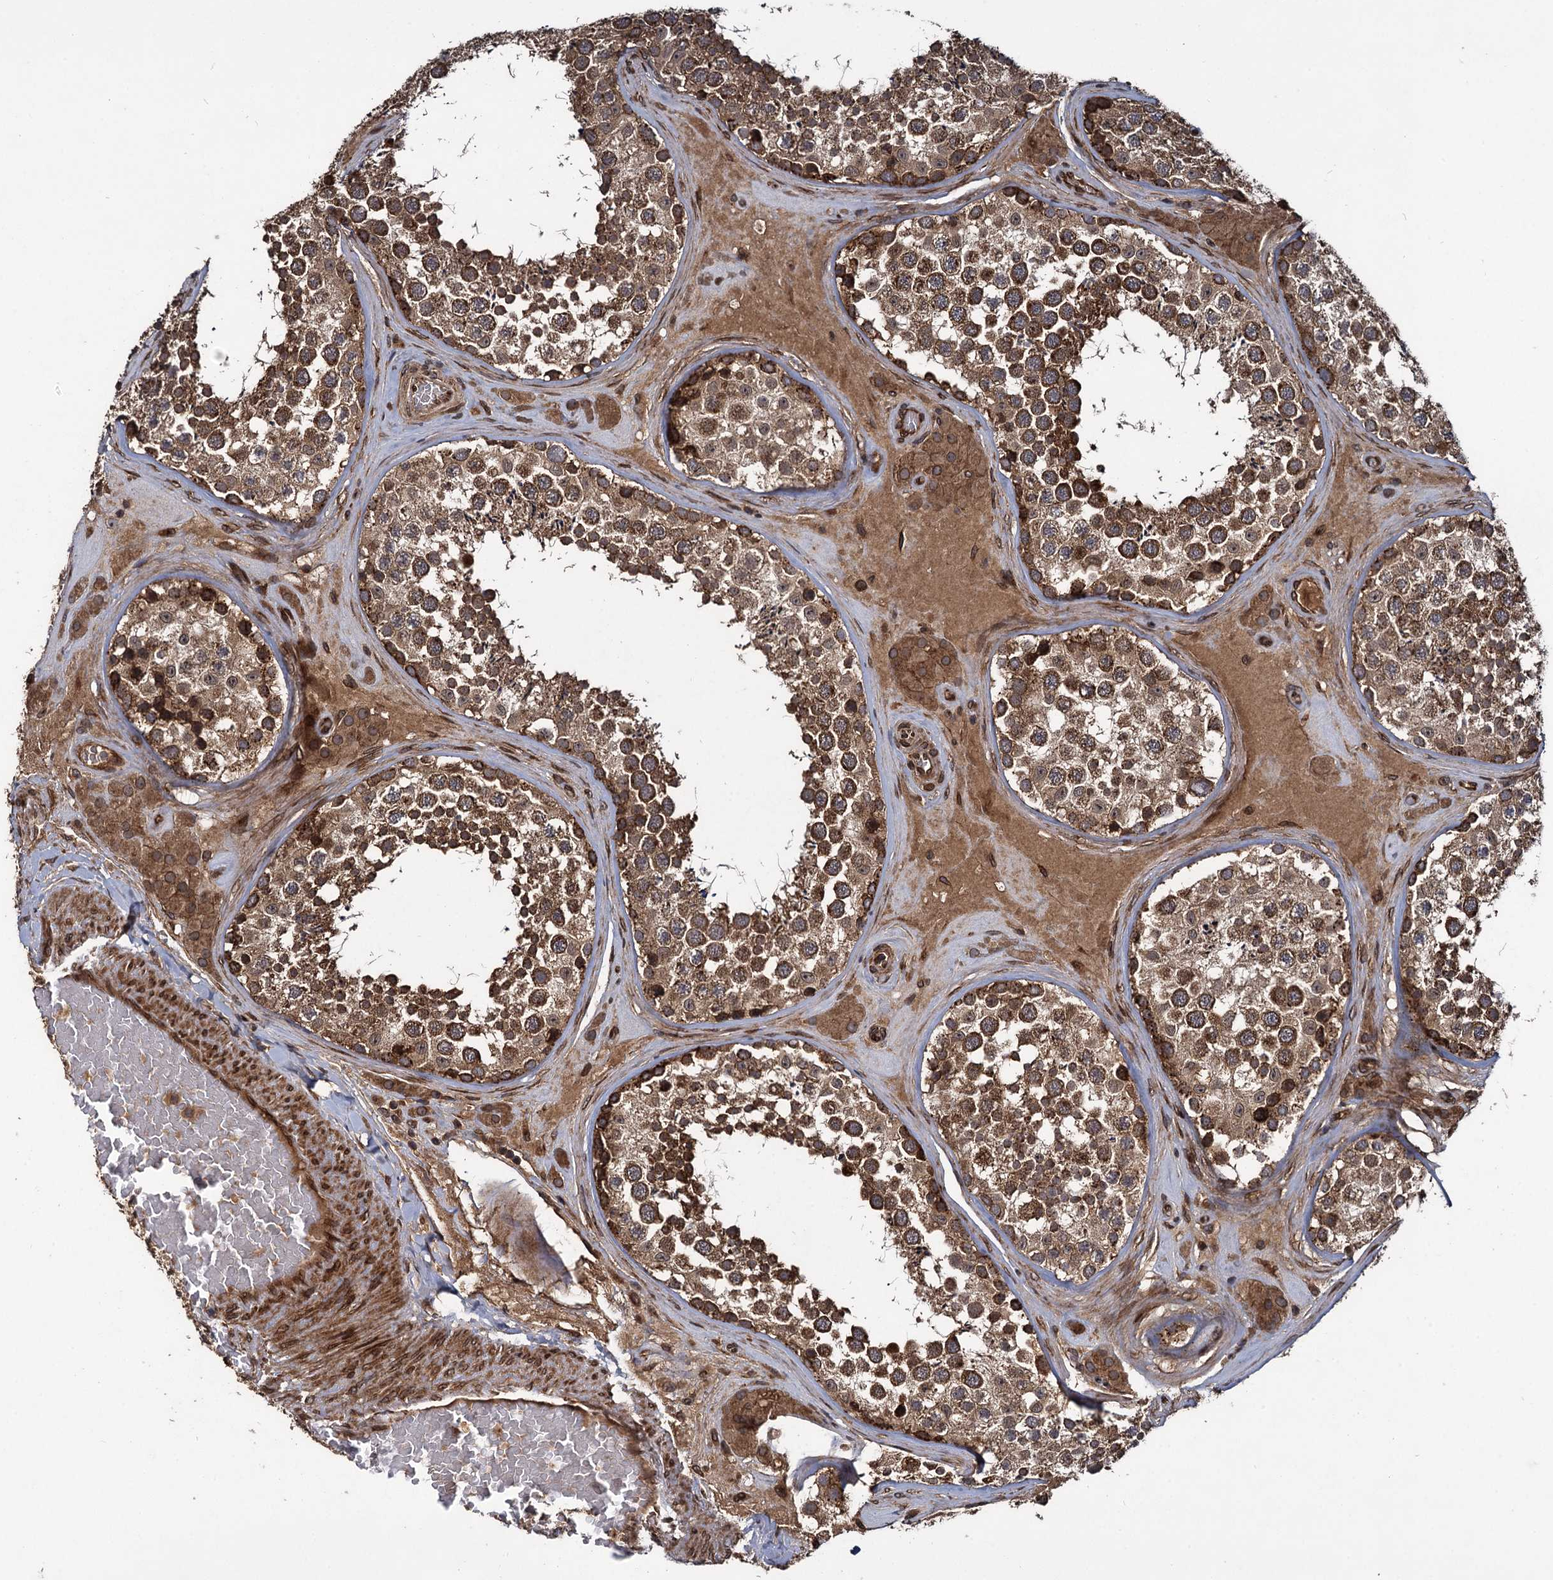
{"staining": {"intensity": "strong", "quantity": ">75%", "location": "cytoplasmic/membranous"}, "tissue": "testis", "cell_type": "Cells in seminiferous ducts", "image_type": "normal", "snomed": [{"axis": "morphology", "description": "Normal tissue, NOS"}, {"axis": "topography", "description": "Testis"}], "caption": "Normal testis displays strong cytoplasmic/membranous expression in about >75% of cells in seminiferous ducts The protein of interest is stained brown, and the nuclei are stained in blue (DAB IHC with brightfield microscopy, high magnification)..", "gene": "DCP1B", "patient": {"sex": "male", "age": 46}}